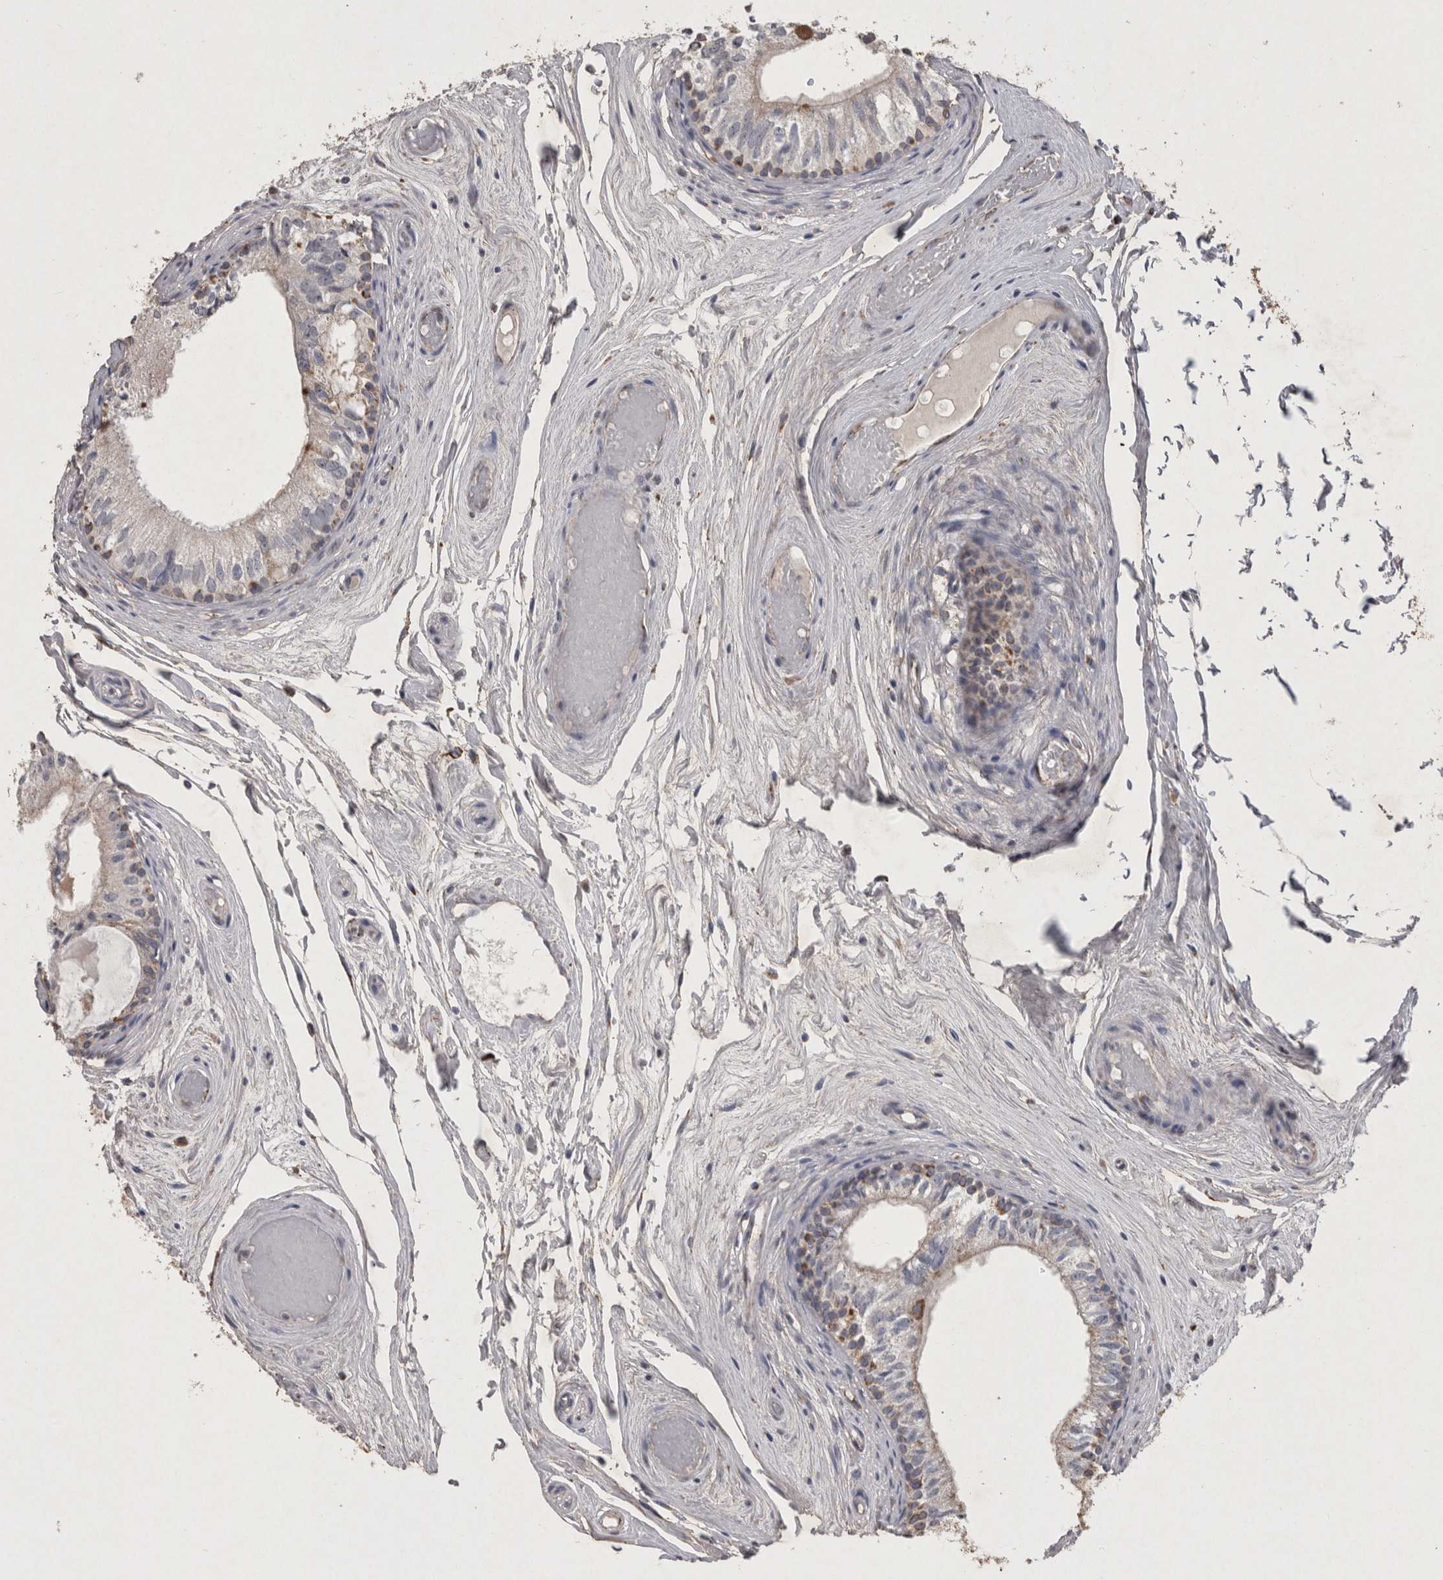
{"staining": {"intensity": "moderate", "quantity": "<25%", "location": "cytoplasmic/membranous"}, "tissue": "epididymis", "cell_type": "Glandular cells", "image_type": "normal", "snomed": [{"axis": "morphology", "description": "Normal tissue, NOS"}, {"axis": "topography", "description": "Epididymis"}], "caption": "Brown immunohistochemical staining in normal human epididymis demonstrates moderate cytoplasmic/membranous staining in approximately <25% of glandular cells.", "gene": "DKK3", "patient": {"sex": "male", "age": 79}}